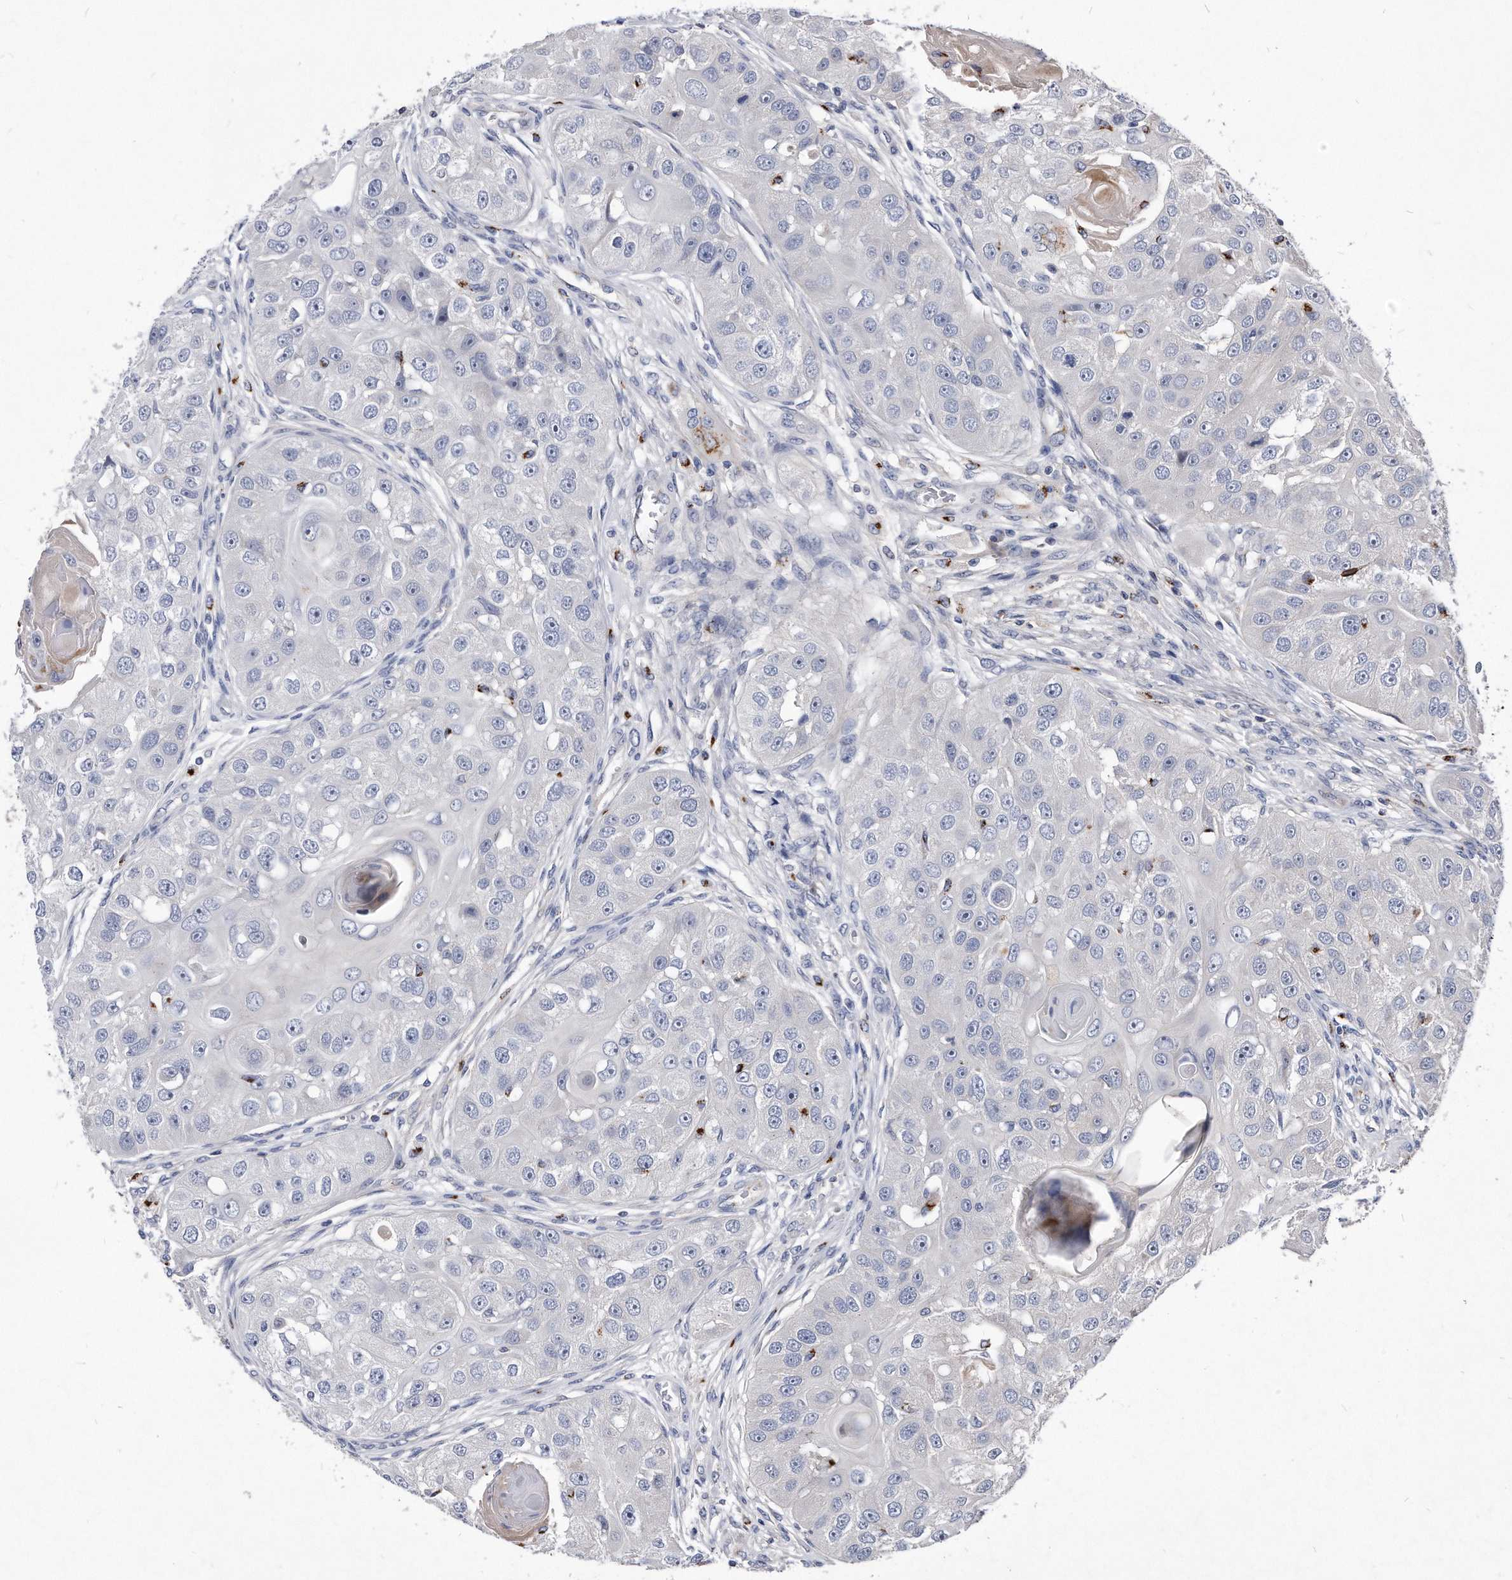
{"staining": {"intensity": "negative", "quantity": "none", "location": "none"}, "tissue": "head and neck cancer", "cell_type": "Tumor cells", "image_type": "cancer", "snomed": [{"axis": "morphology", "description": "Normal tissue, NOS"}, {"axis": "morphology", "description": "Squamous cell carcinoma, NOS"}, {"axis": "topography", "description": "Skeletal muscle"}, {"axis": "topography", "description": "Head-Neck"}], "caption": "An image of human head and neck cancer is negative for staining in tumor cells. The staining is performed using DAB (3,3'-diaminobenzidine) brown chromogen with nuclei counter-stained in using hematoxylin.", "gene": "MGAT4A", "patient": {"sex": "male", "age": 51}}